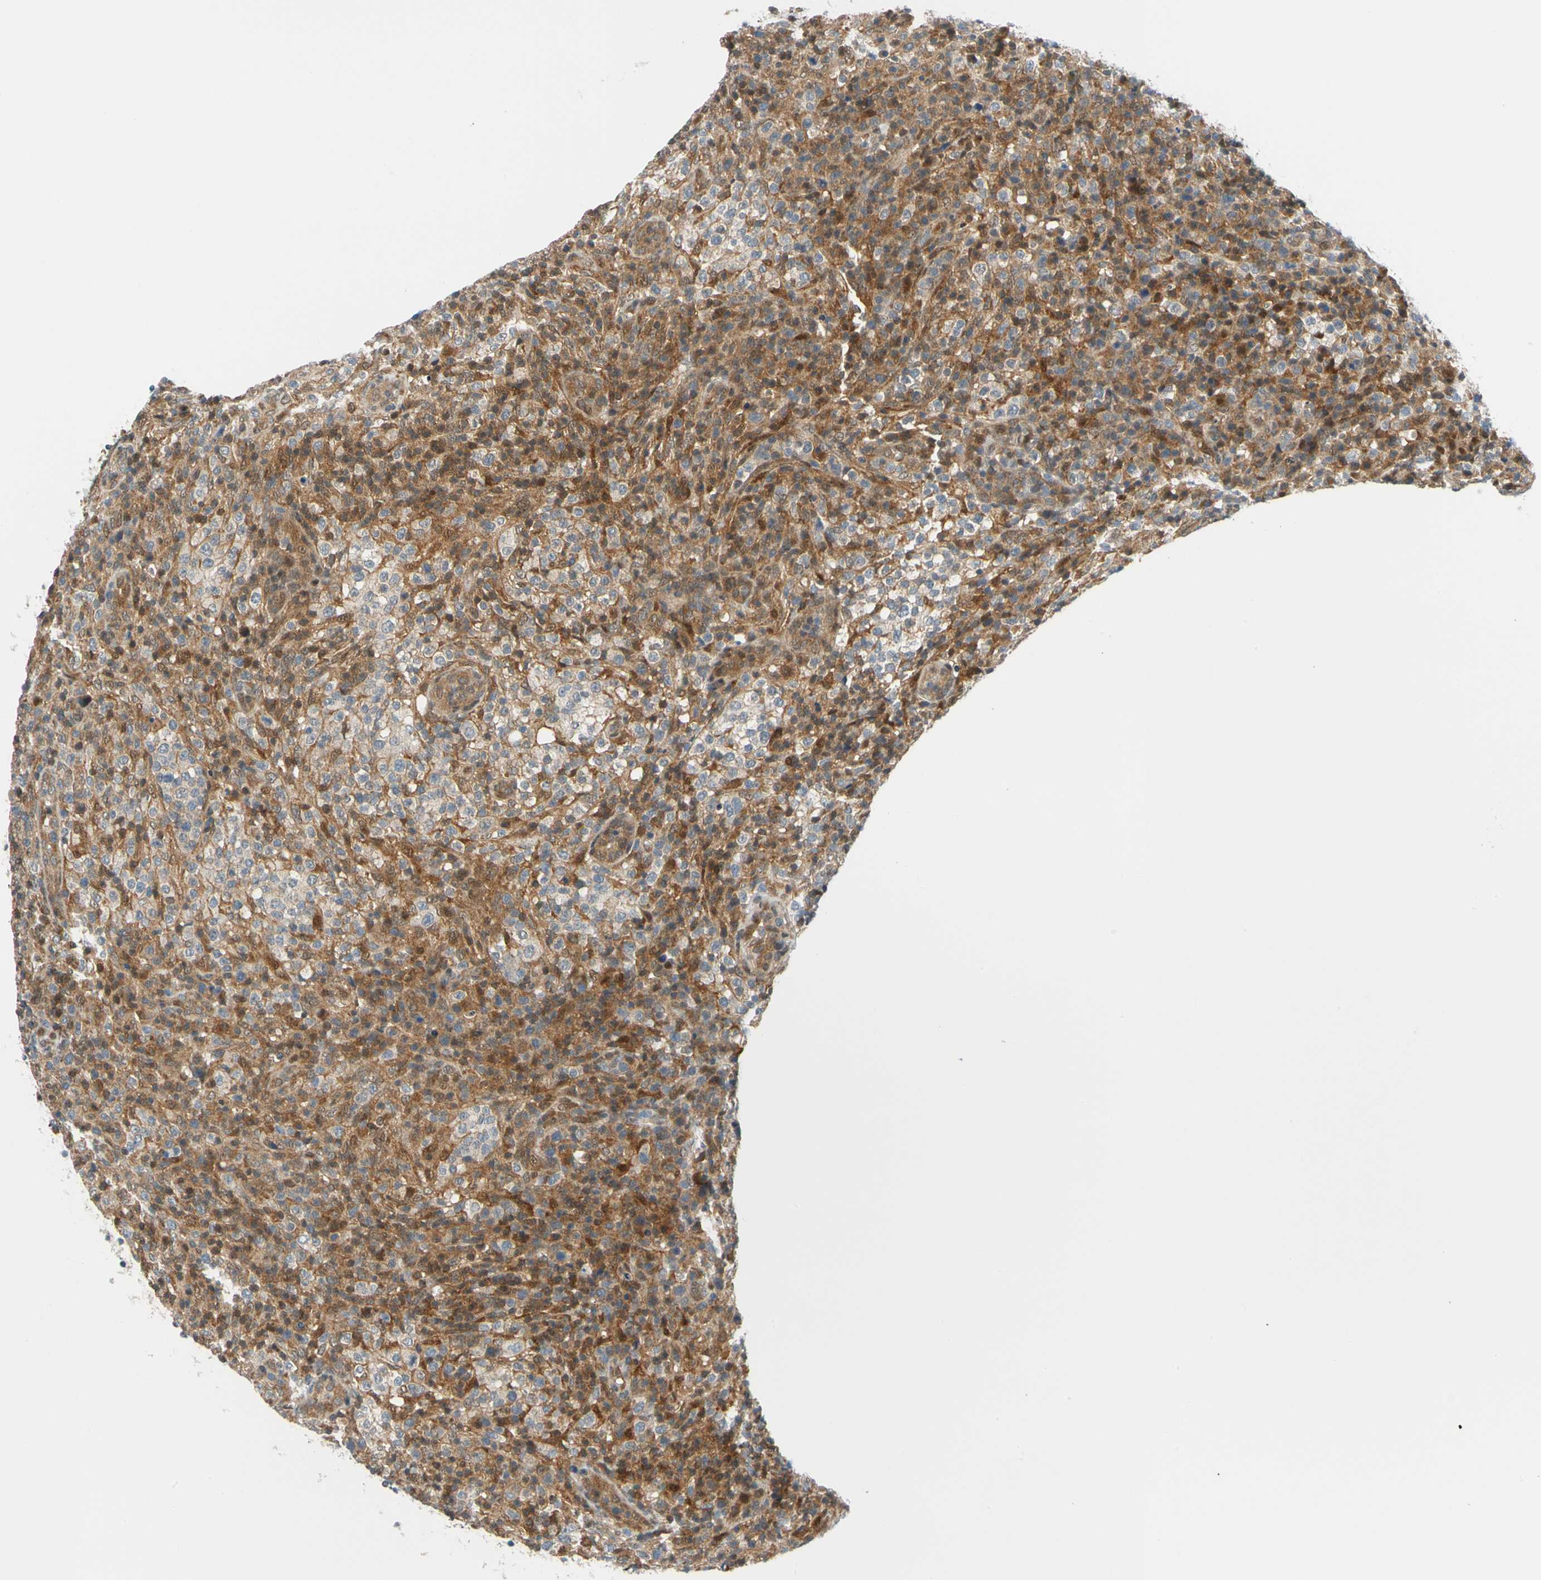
{"staining": {"intensity": "moderate", "quantity": "25%-75%", "location": "cytoplasmic/membranous"}, "tissue": "lymphoma", "cell_type": "Tumor cells", "image_type": "cancer", "snomed": [{"axis": "morphology", "description": "Malignant lymphoma, non-Hodgkin's type, High grade"}, {"axis": "topography", "description": "Lymph node"}], "caption": "Protein expression analysis of lymphoma displays moderate cytoplasmic/membranous positivity in about 25%-75% of tumor cells.", "gene": "MAPK9", "patient": {"sex": "female", "age": 76}}